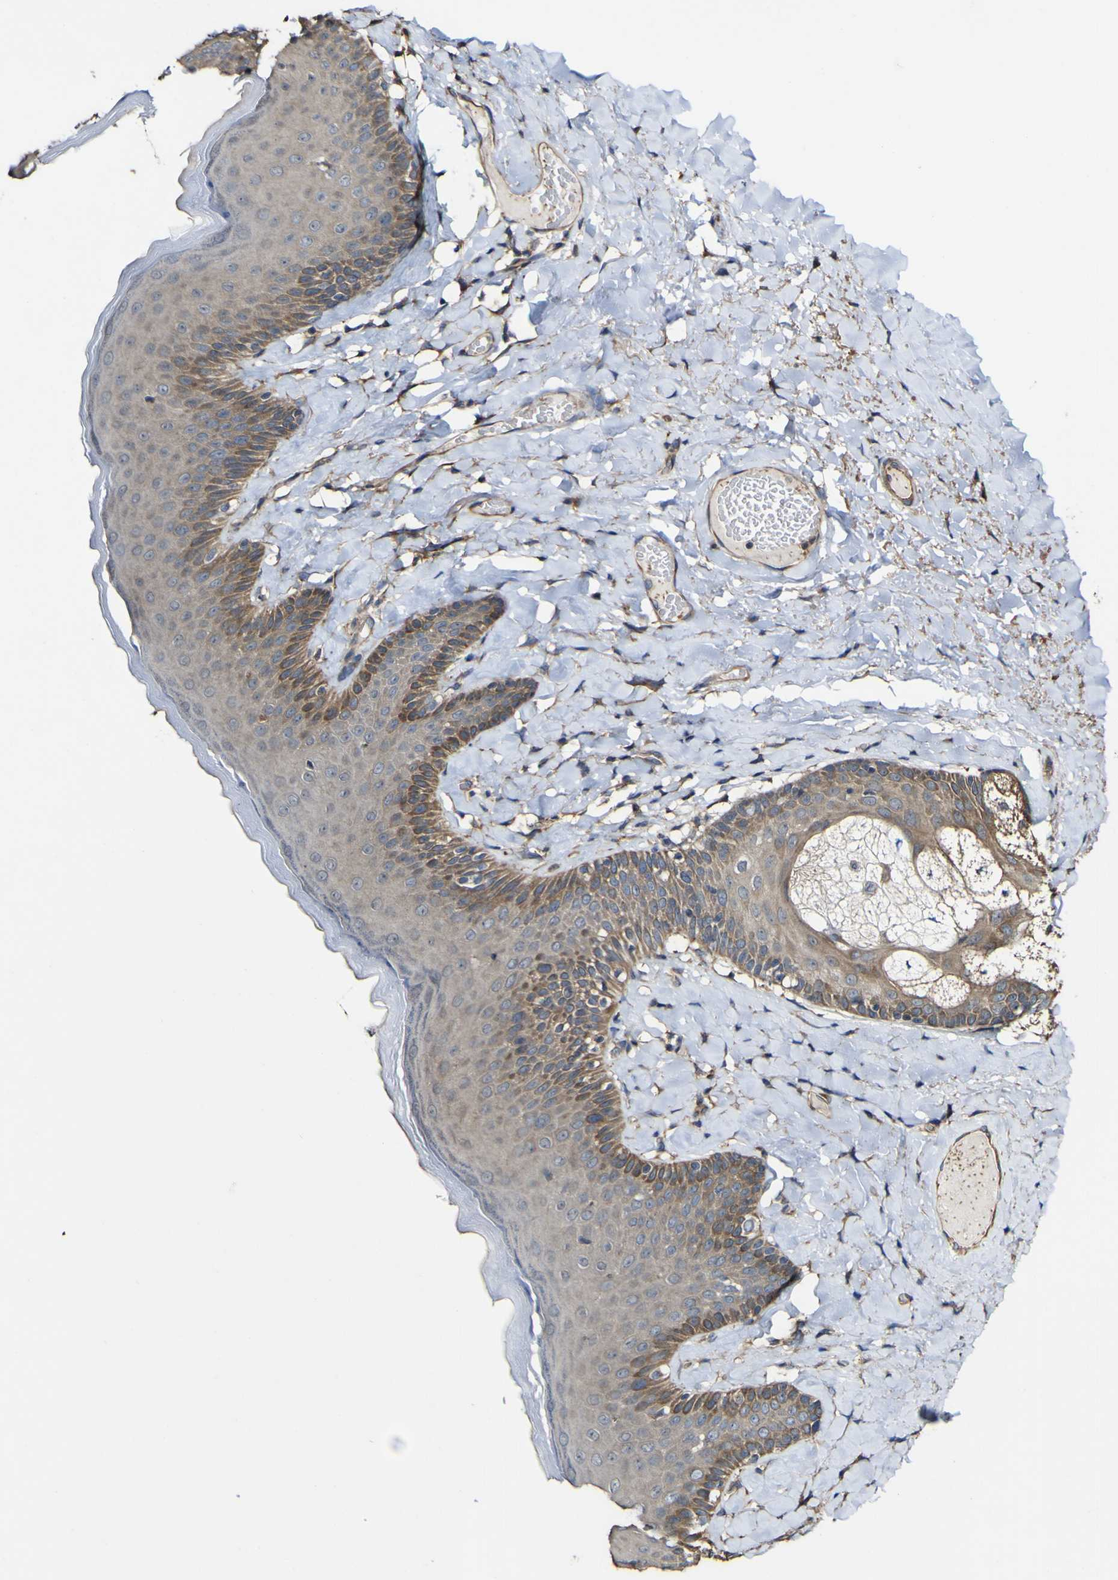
{"staining": {"intensity": "moderate", "quantity": "25%-75%", "location": "cytoplasmic/membranous"}, "tissue": "skin", "cell_type": "Epidermal cells", "image_type": "normal", "snomed": [{"axis": "morphology", "description": "Normal tissue, NOS"}, {"axis": "topography", "description": "Anal"}], "caption": "High-magnification brightfield microscopy of benign skin stained with DAB (brown) and counterstained with hematoxylin (blue). epidermal cells exhibit moderate cytoplasmic/membranous staining is identified in approximately25%-75% of cells.", "gene": "NAALADL2", "patient": {"sex": "male", "age": 69}}